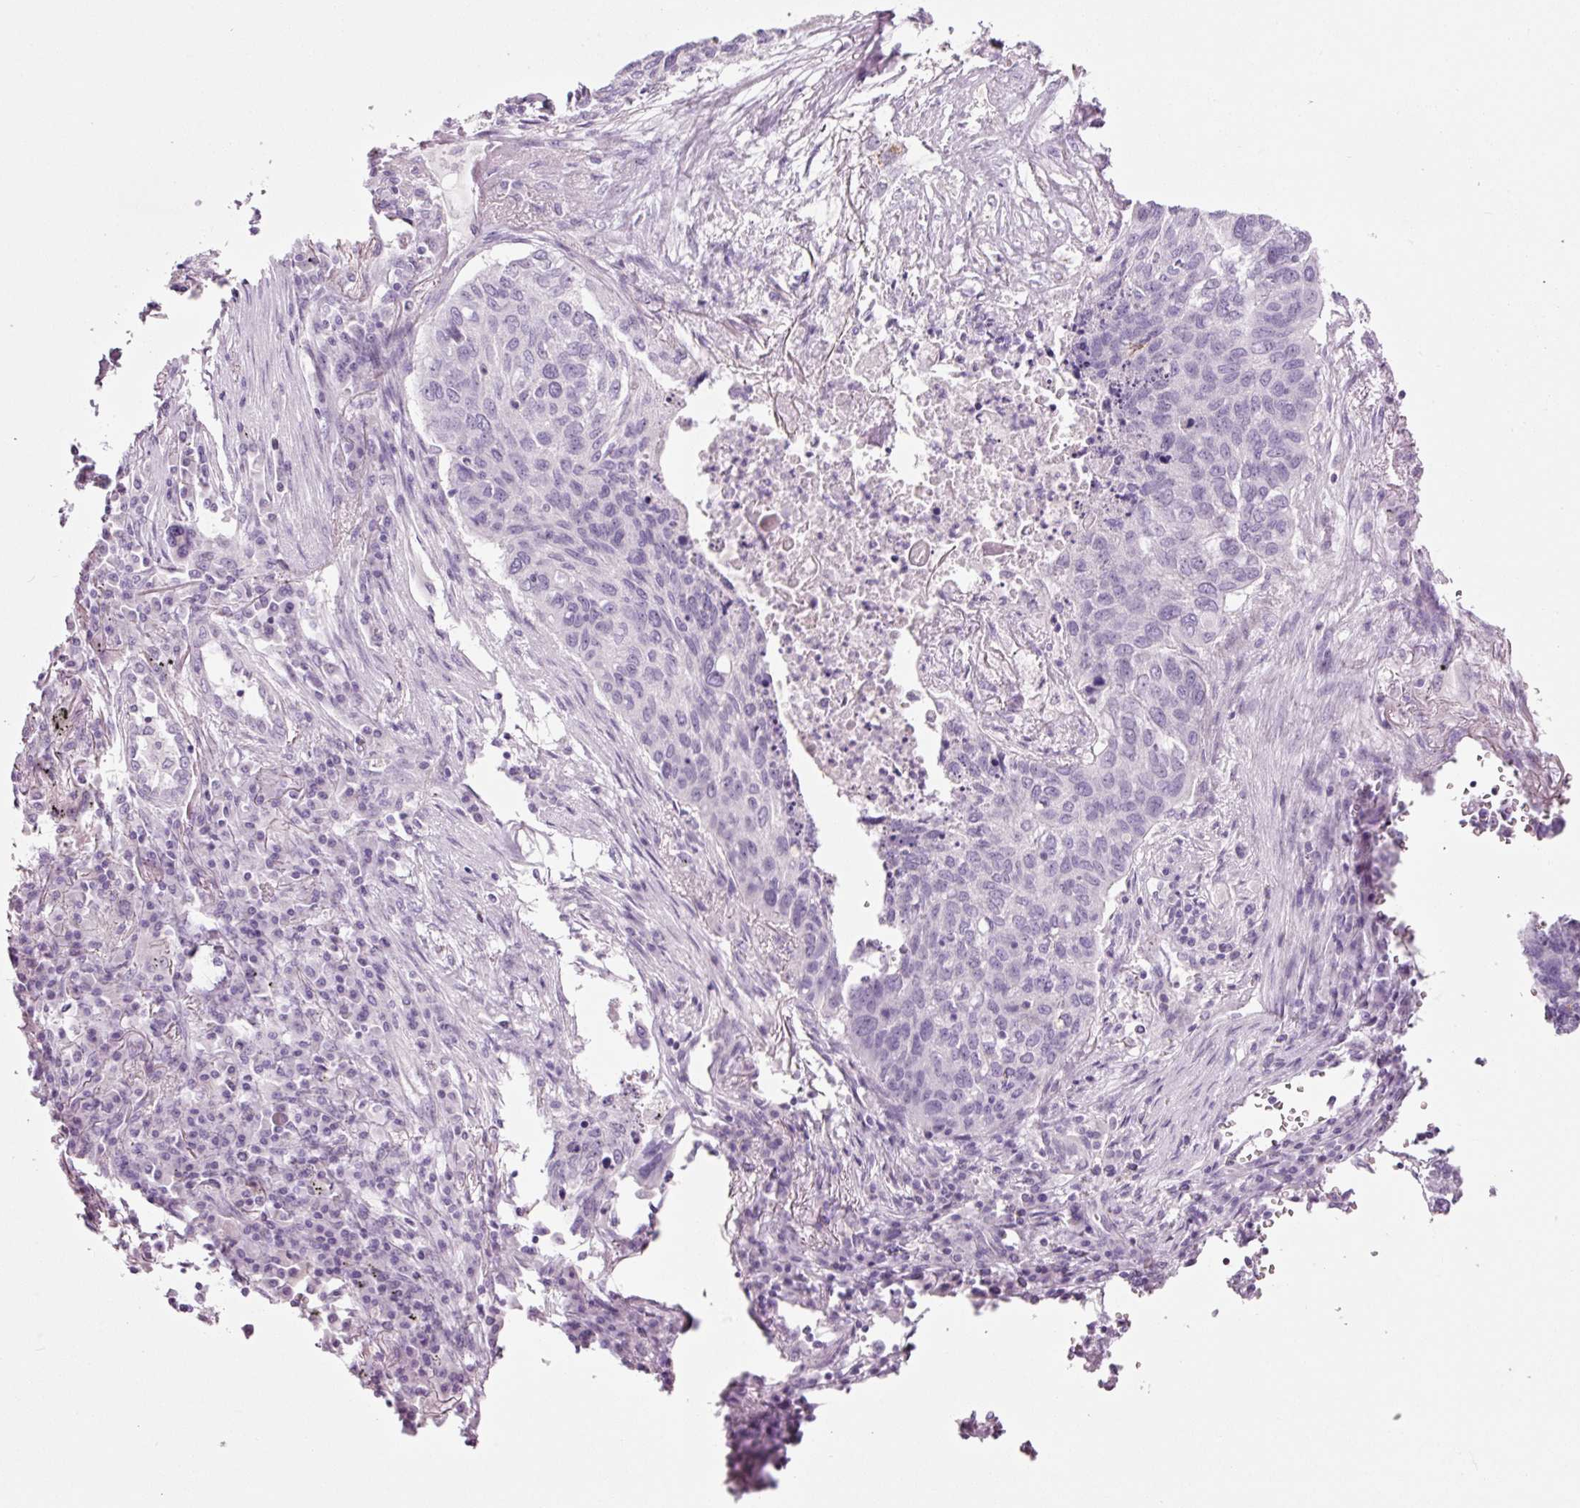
{"staining": {"intensity": "negative", "quantity": "none", "location": "none"}, "tissue": "lung cancer", "cell_type": "Tumor cells", "image_type": "cancer", "snomed": [{"axis": "morphology", "description": "Squamous cell carcinoma, NOS"}, {"axis": "topography", "description": "Lung"}], "caption": "A histopathology image of squamous cell carcinoma (lung) stained for a protein displays no brown staining in tumor cells.", "gene": "ANKRD20A1", "patient": {"sex": "female", "age": 63}}